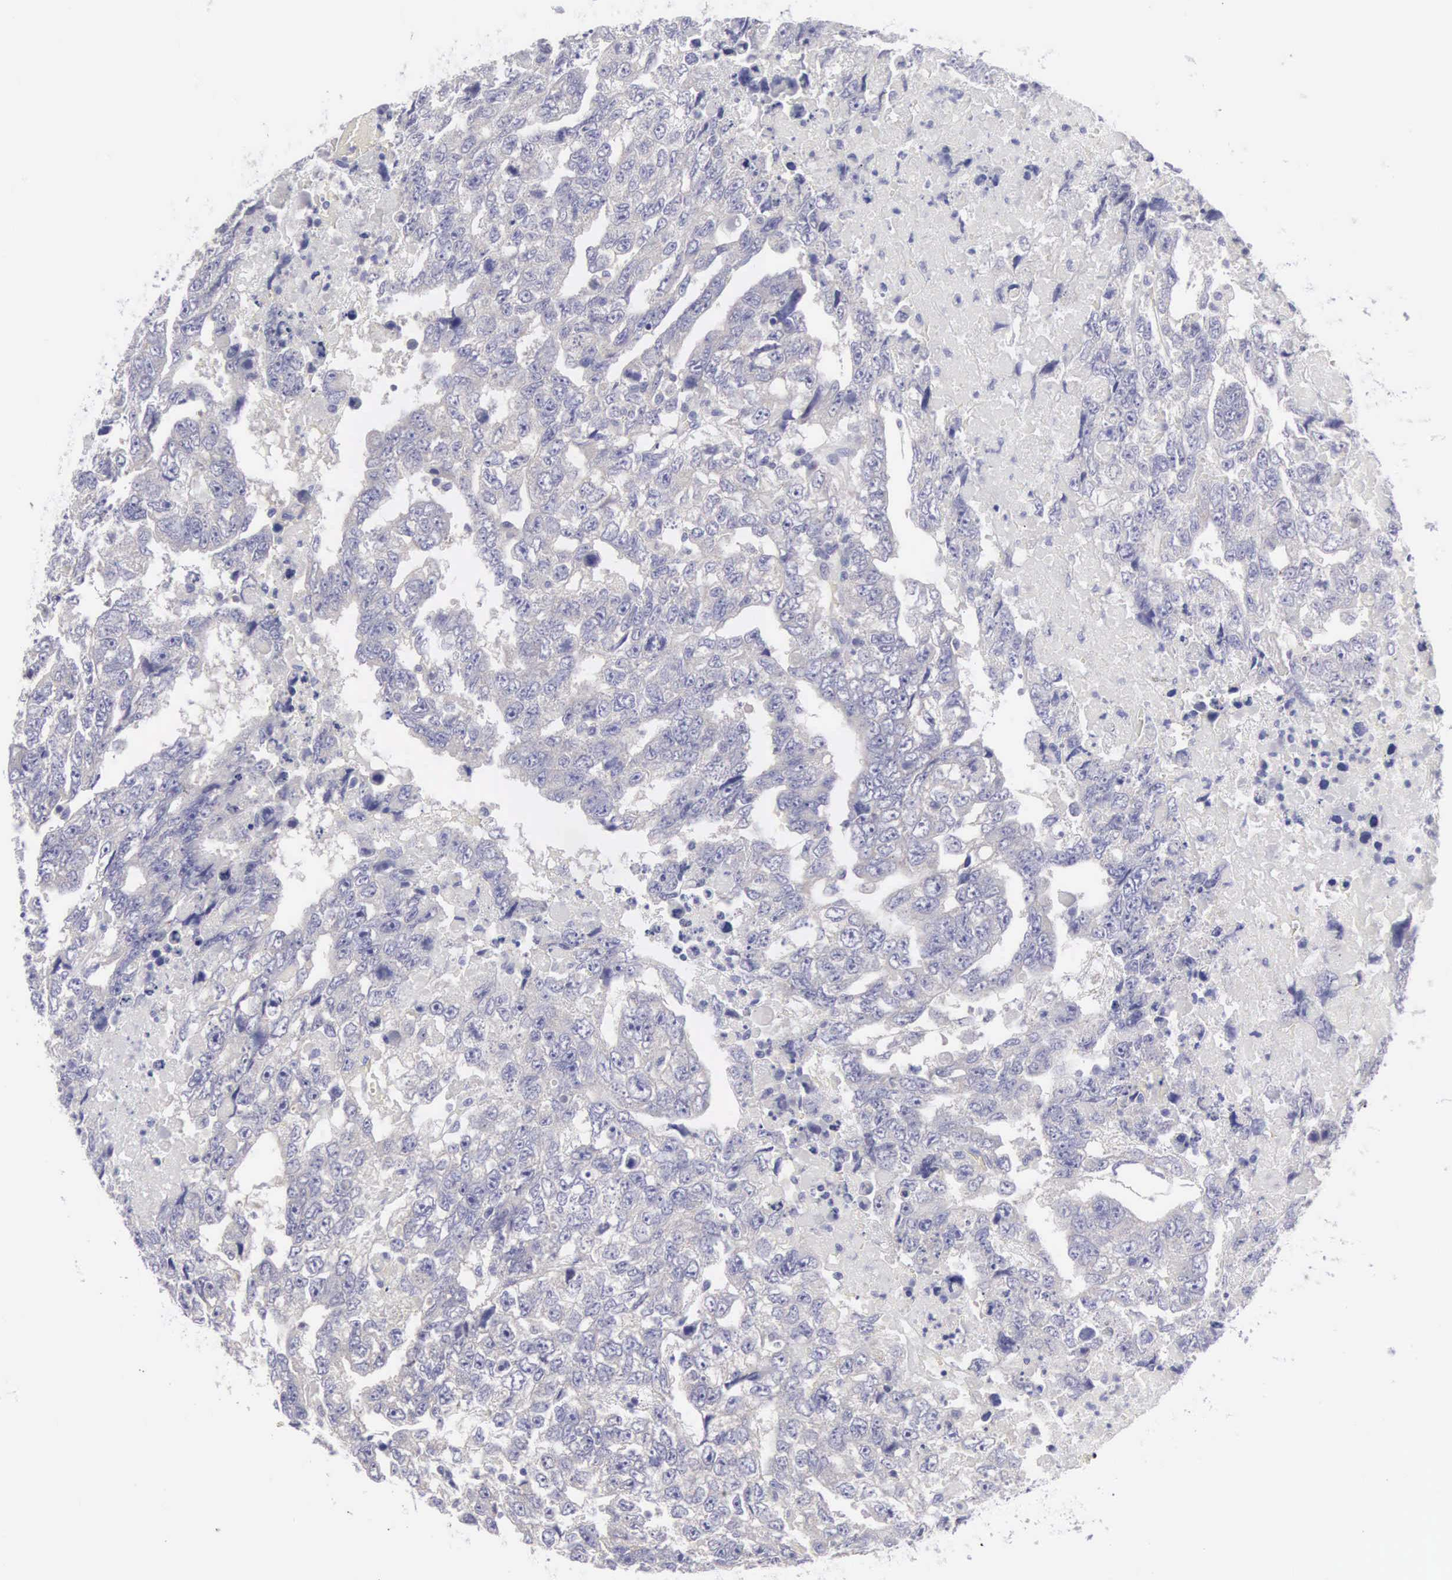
{"staining": {"intensity": "negative", "quantity": "none", "location": "none"}, "tissue": "testis cancer", "cell_type": "Tumor cells", "image_type": "cancer", "snomed": [{"axis": "morphology", "description": "Carcinoma, Embryonal, NOS"}, {"axis": "topography", "description": "Testis"}], "caption": "DAB (3,3'-diaminobenzidine) immunohistochemical staining of human testis embryonal carcinoma reveals no significant positivity in tumor cells.", "gene": "SLITRK4", "patient": {"sex": "male", "age": 36}}